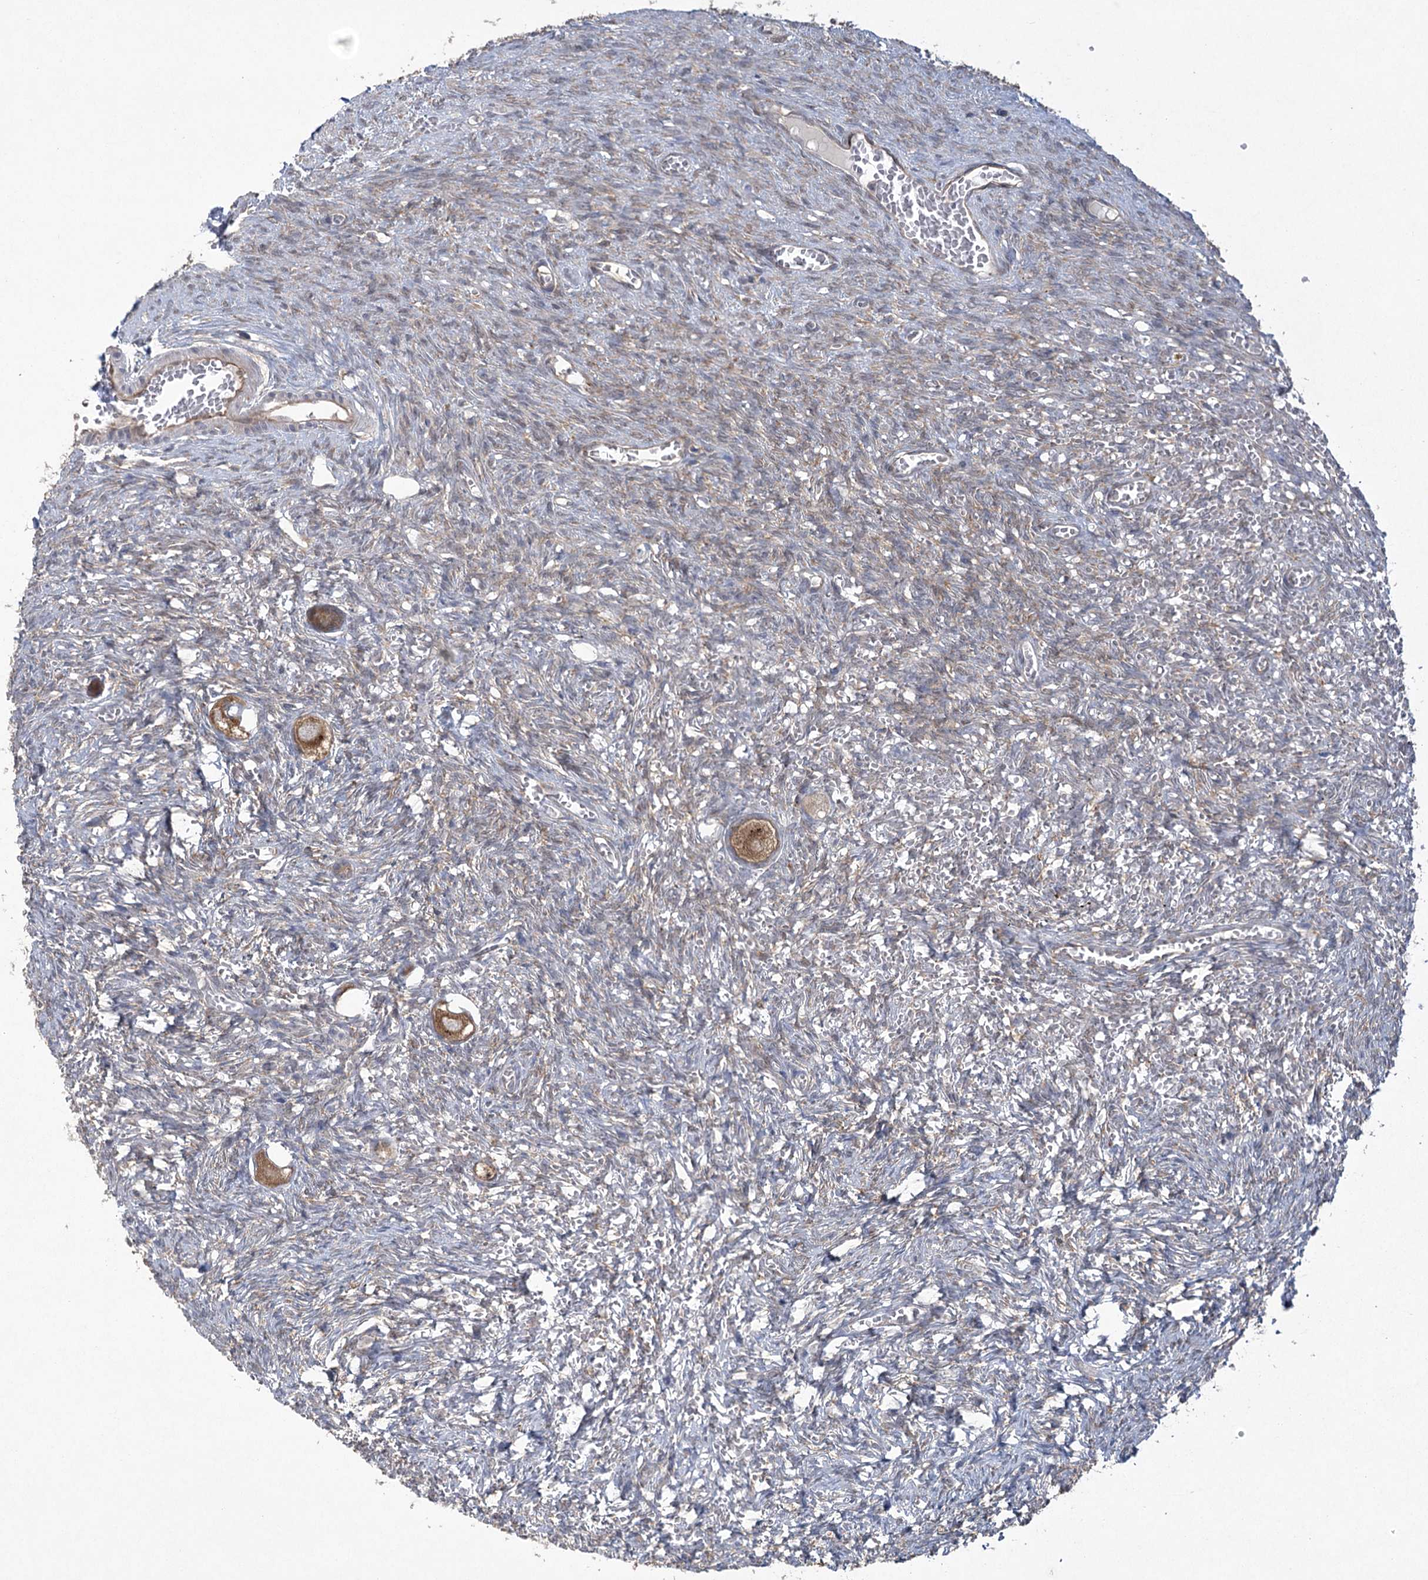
{"staining": {"intensity": "moderate", "quantity": ">75%", "location": "cytoplasmic/membranous"}, "tissue": "ovary", "cell_type": "Follicle cells", "image_type": "normal", "snomed": [{"axis": "morphology", "description": "Normal tissue, NOS"}, {"axis": "topography", "description": "Ovary"}], "caption": "Protein analysis of unremarkable ovary displays moderate cytoplasmic/membranous positivity in approximately >75% of follicle cells.", "gene": "EIF3A", "patient": {"sex": "female", "age": 27}}